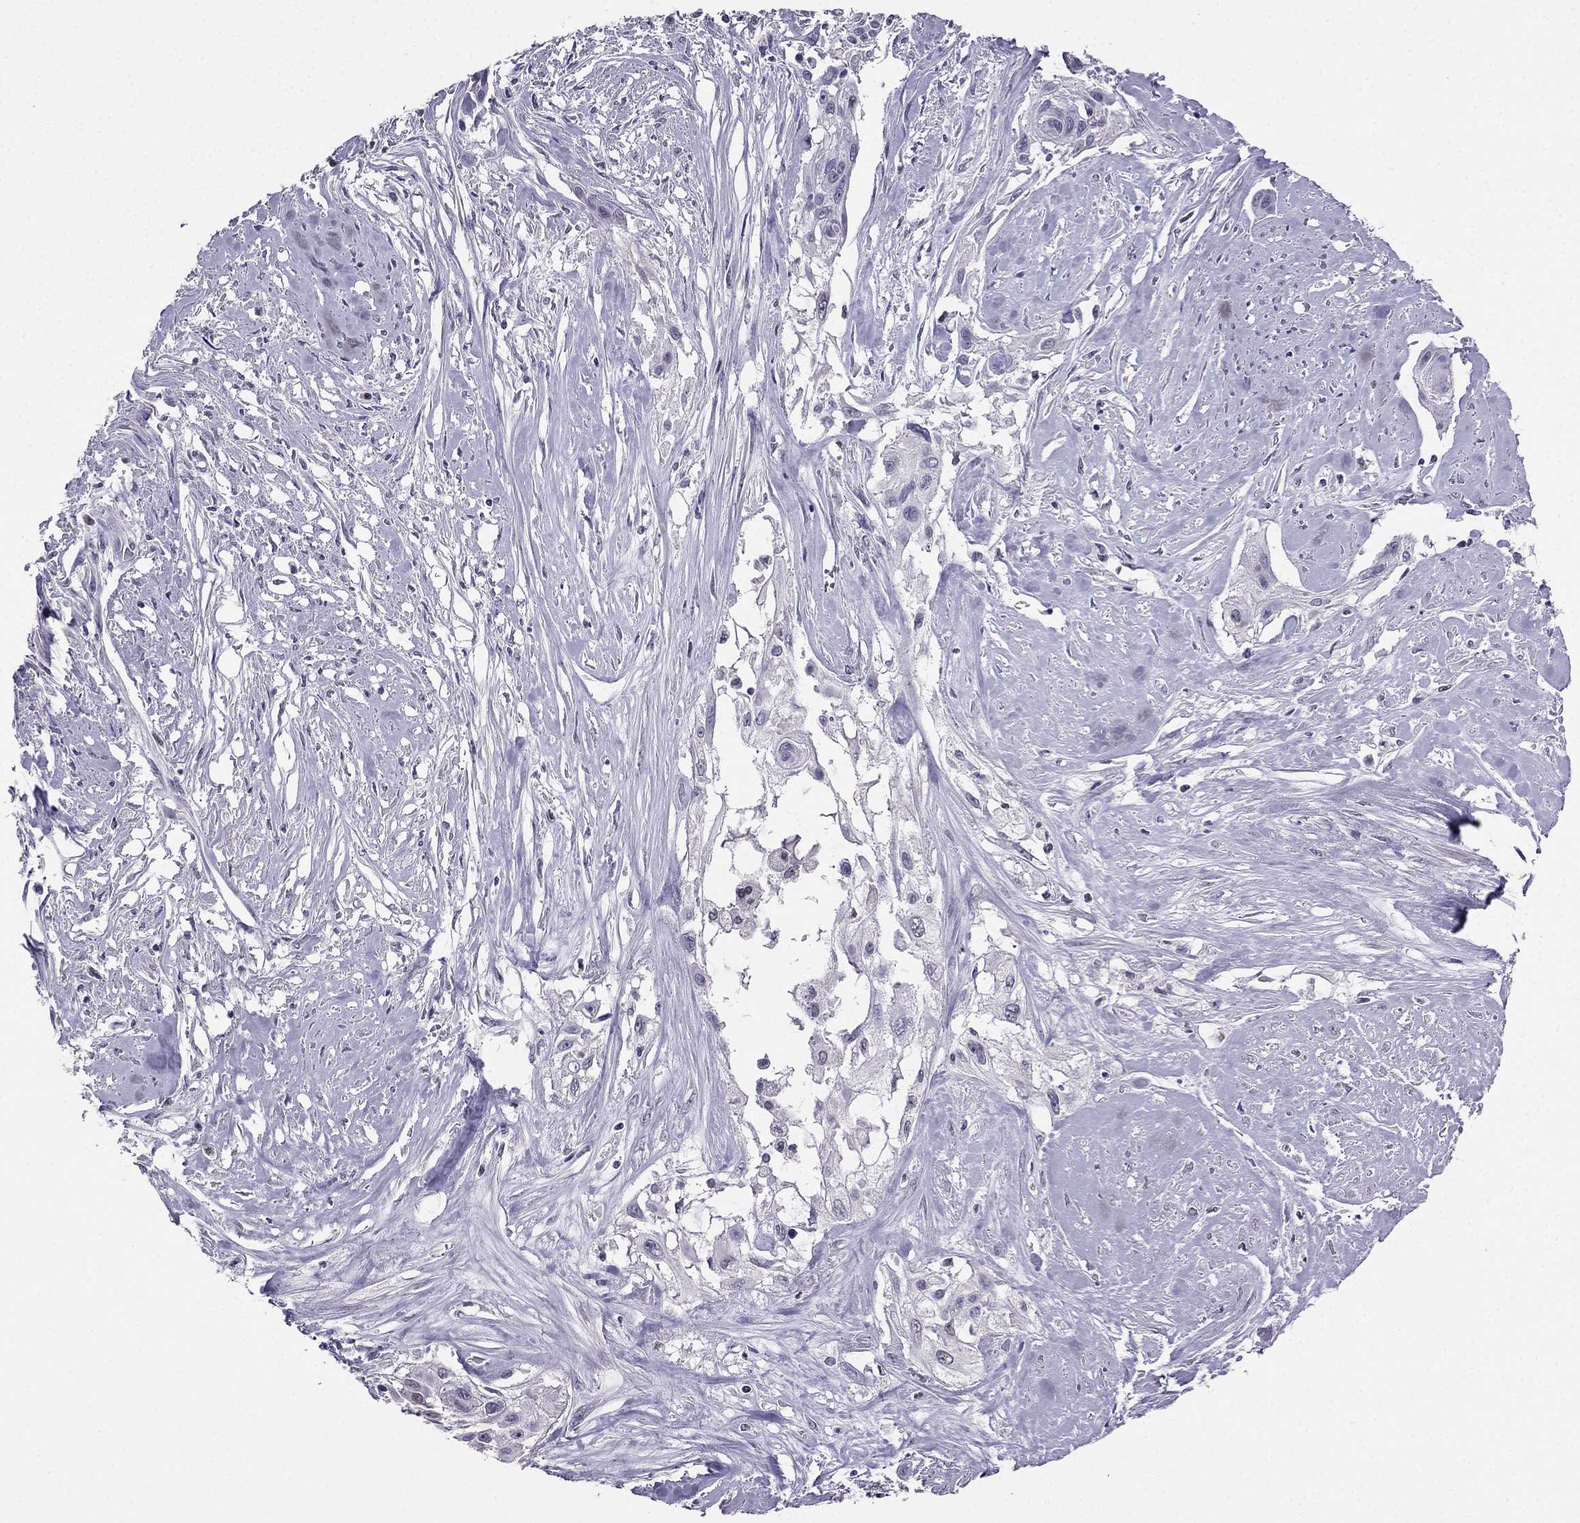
{"staining": {"intensity": "negative", "quantity": "none", "location": "none"}, "tissue": "cervical cancer", "cell_type": "Tumor cells", "image_type": "cancer", "snomed": [{"axis": "morphology", "description": "Squamous cell carcinoma, NOS"}, {"axis": "topography", "description": "Cervix"}], "caption": "High magnification brightfield microscopy of cervical cancer stained with DAB (brown) and counterstained with hematoxylin (blue): tumor cells show no significant expression. (DAB immunohistochemistry, high magnification).", "gene": "ARID3A", "patient": {"sex": "female", "age": 49}}